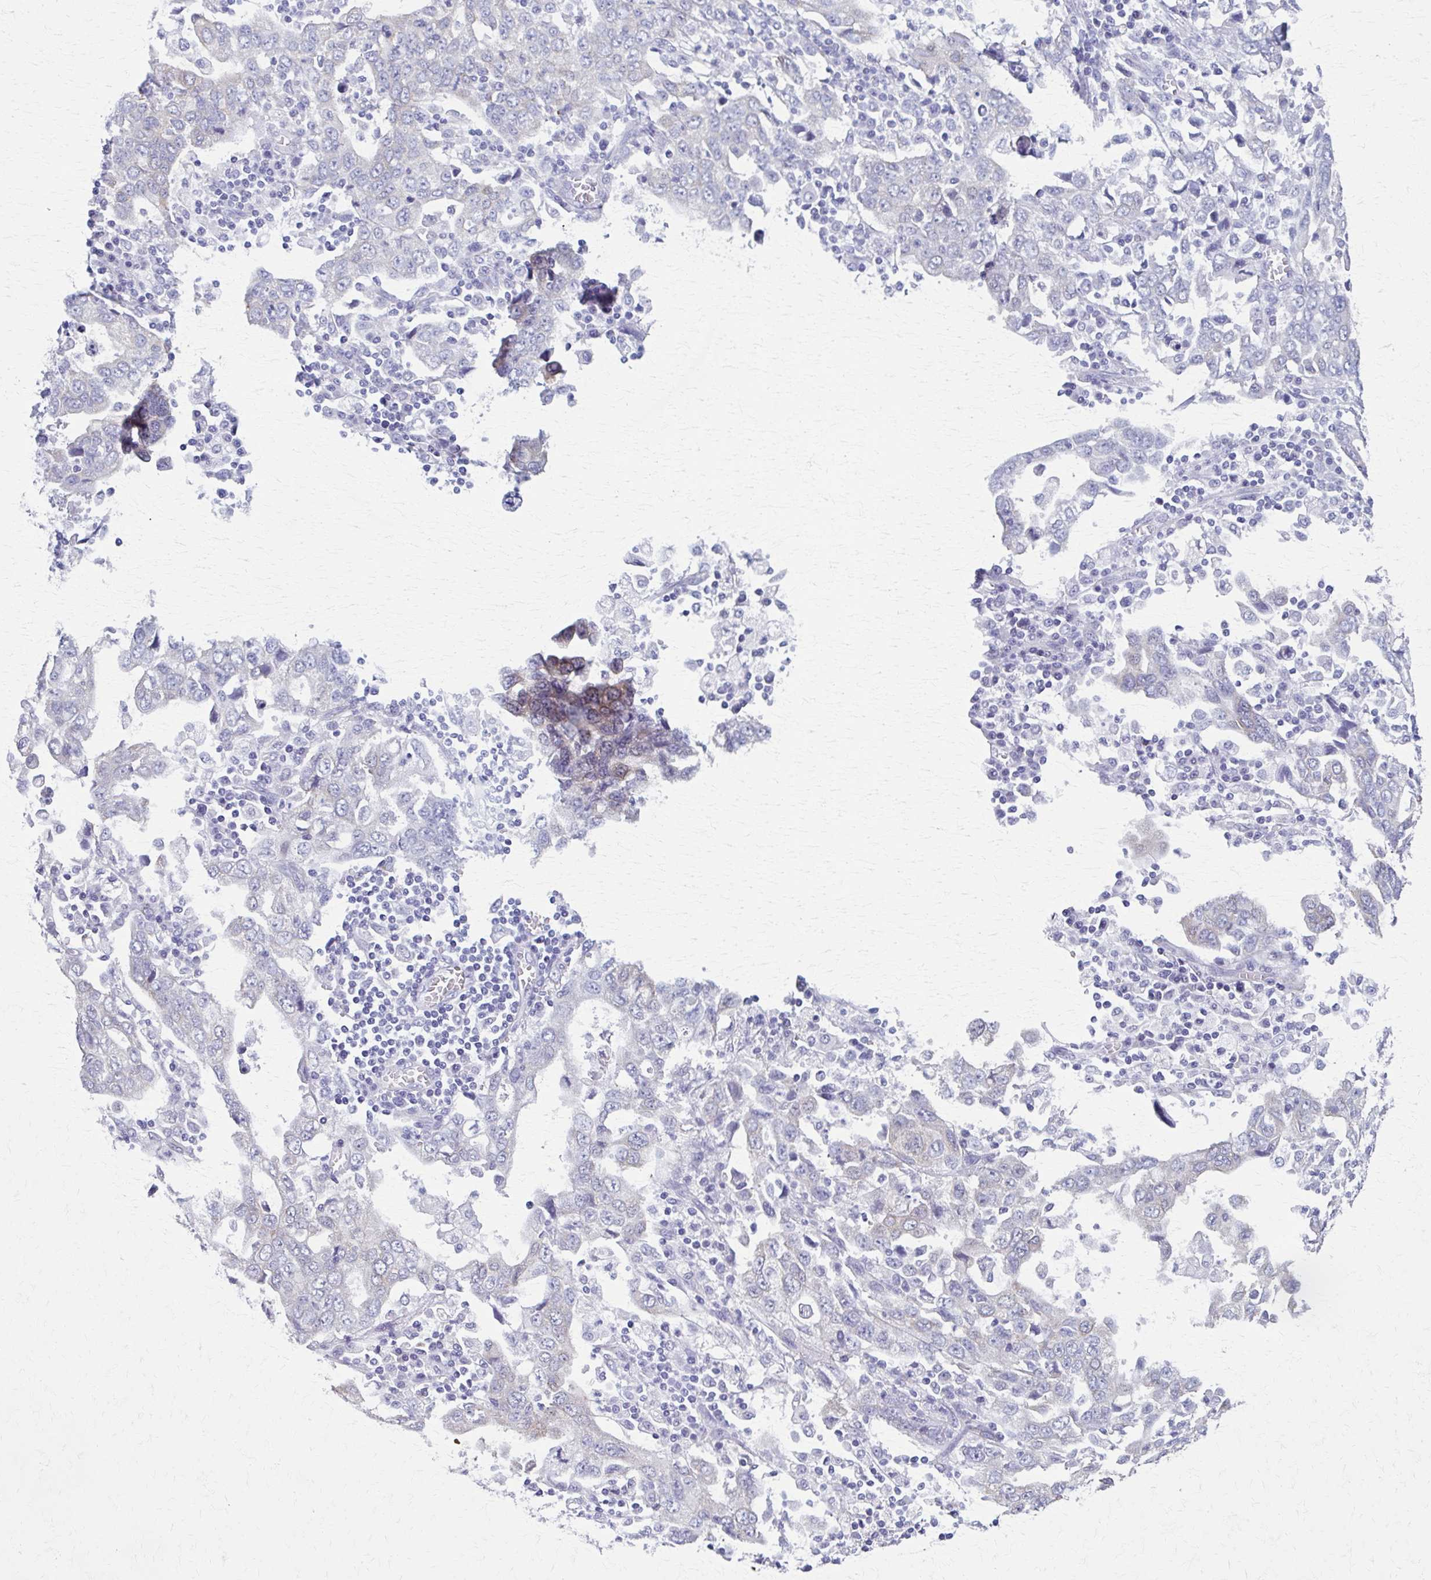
{"staining": {"intensity": "weak", "quantity": "25%-75%", "location": "cytoplasmic/membranous"}, "tissue": "stomach cancer", "cell_type": "Tumor cells", "image_type": "cancer", "snomed": [{"axis": "morphology", "description": "Adenocarcinoma, NOS"}, {"axis": "topography", "description": "Stomach, upper"}], "caption": "Stomach cancer (adenocarcinoma) stained for a protein exhibits weak cytoplasmic/membranous positivity in tumor cells.", "gene": "SPATS2L", "patient": {"sex": "male", "age": 85}}